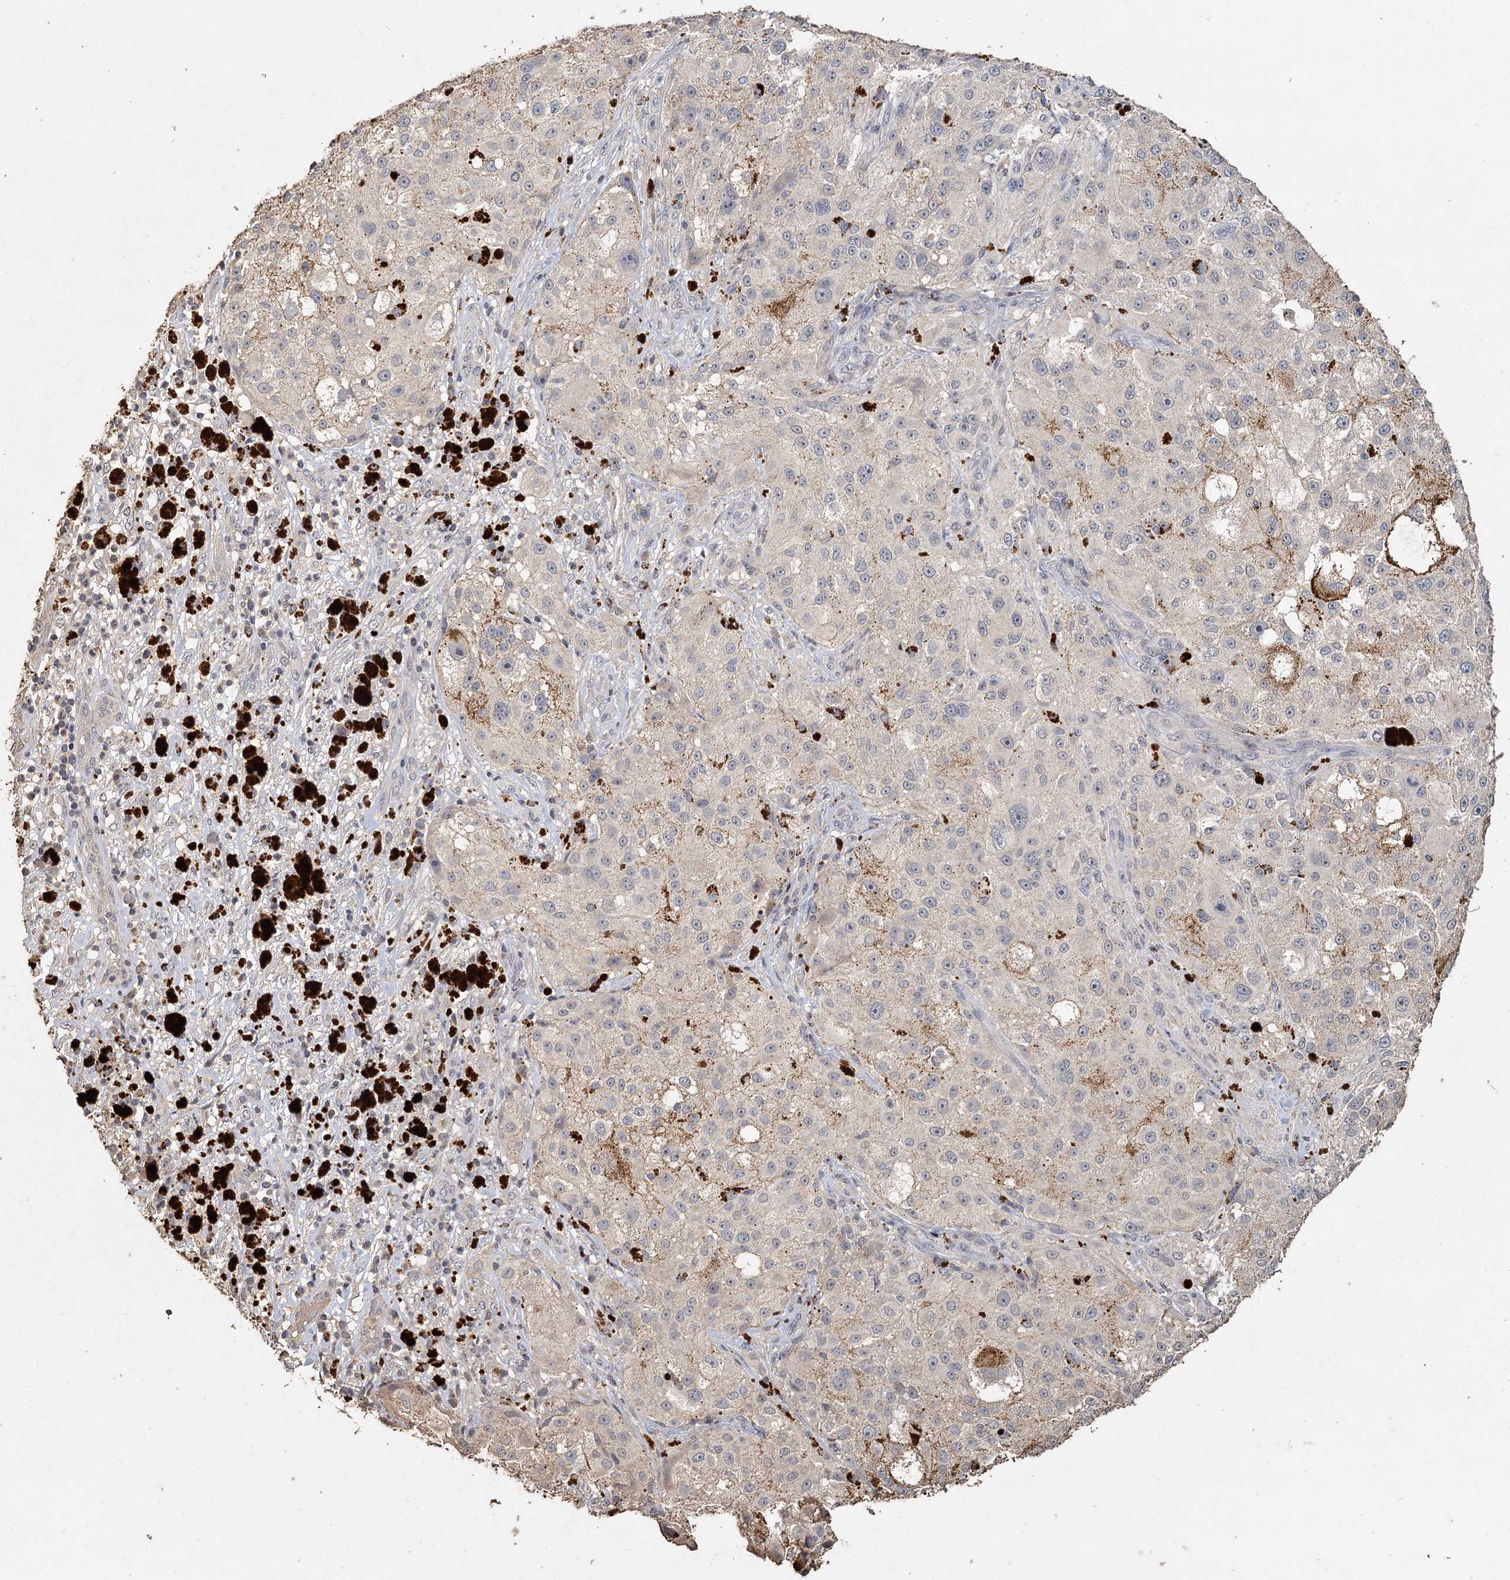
{"staining": {"intensity": "negative", "quantity": "none", "location": "none"}, "tissue": "melanoma", "cell_type": "Tumor cells", "image_type": "cancer", "snomed": [{"axis": "morphology", "description": "Necrosis, NOS"}, {"axis": "morphology", "description": "Malignant melanoma, NOS"}, {"axis": "topography", "description": "Skin"}], "caption": "IHC of human melanoma displays no expression in tumor cells.", "gene": "CCDC61", "patient": {"sex": "female", "age": 87}}